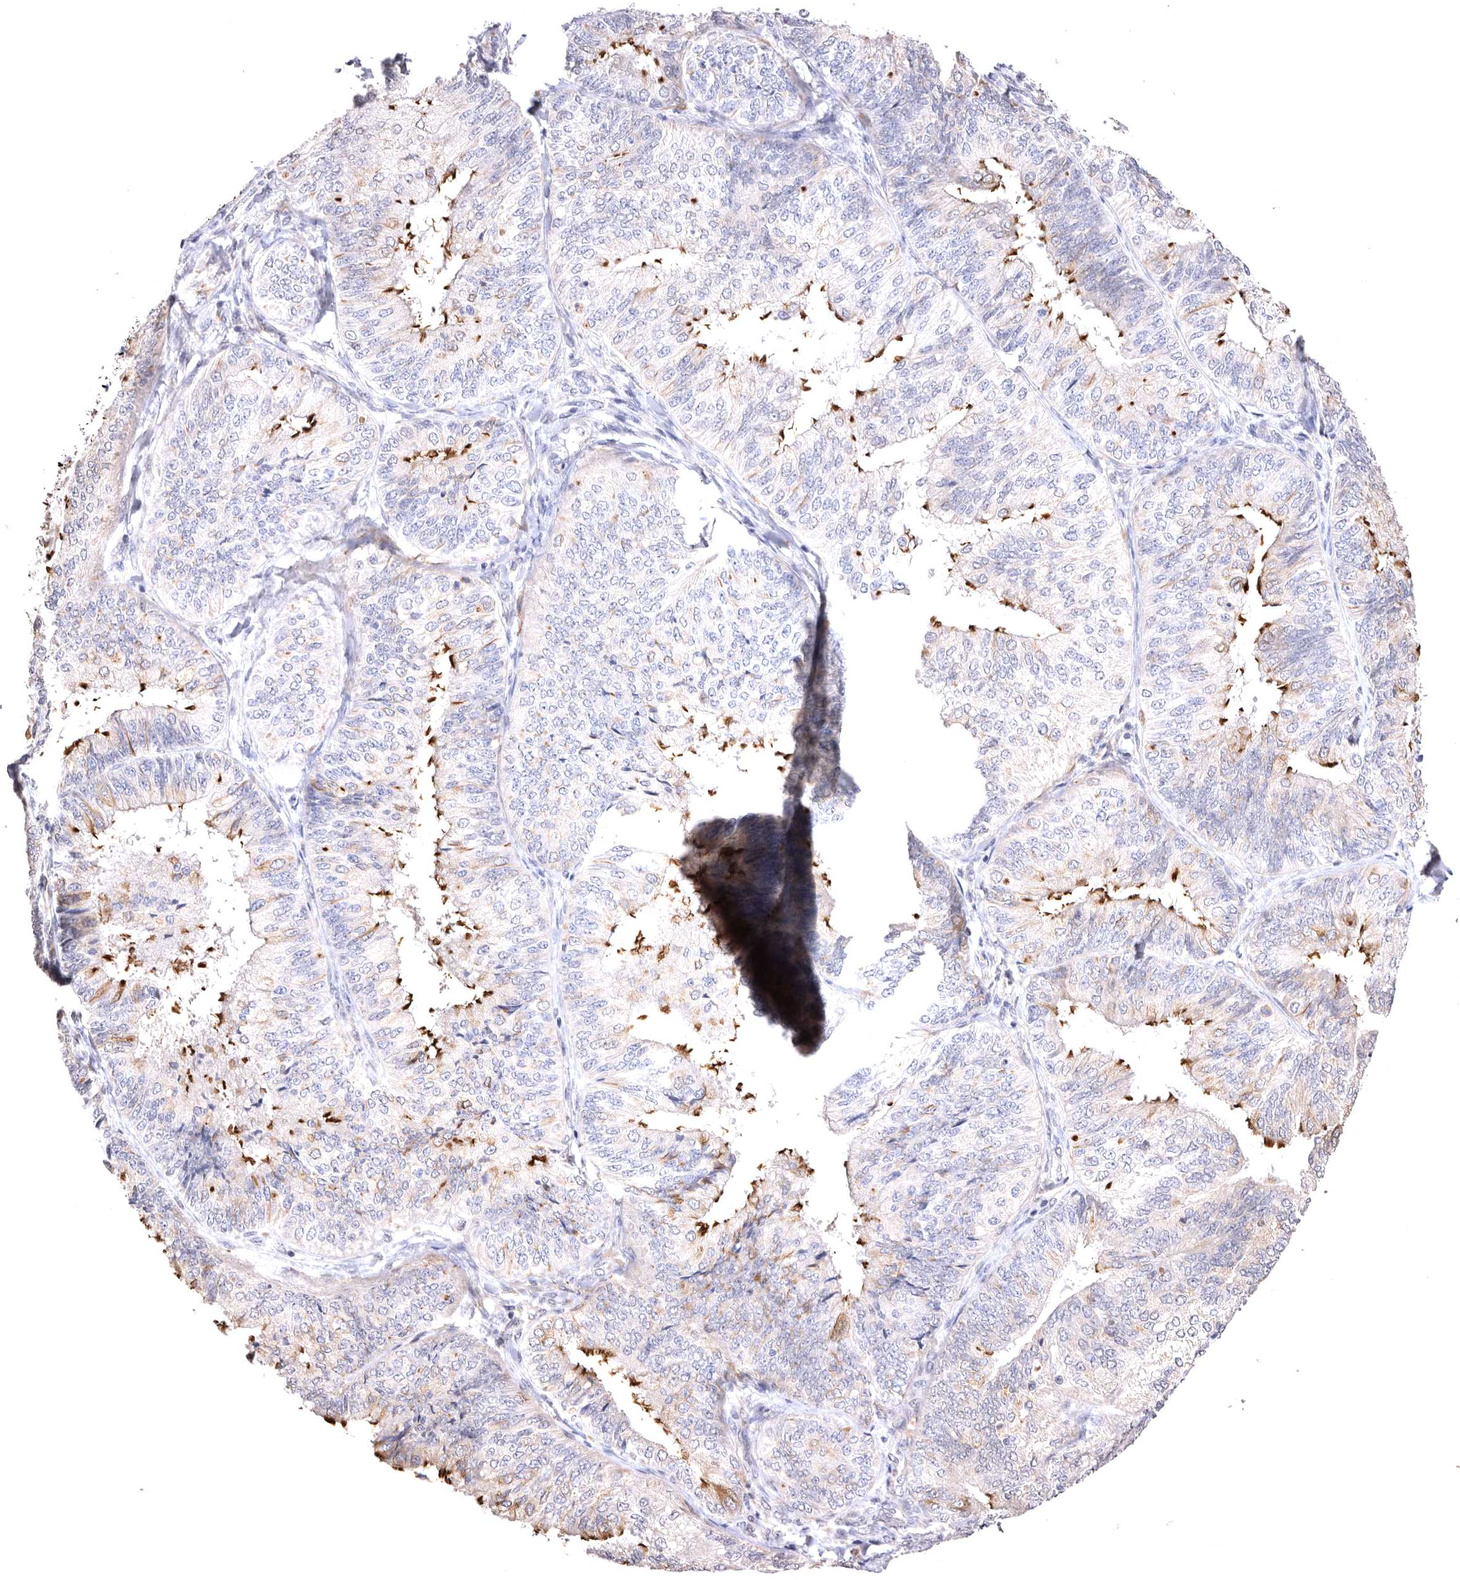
{"staining": {"intensity": "strong", "quantity": "<25%", "location": "cytoplasmic/membranous"}, "tissue": "endometrial cancer", "cell_type": "Tumor cells", "image_type": "cancer", "snomed": [{"axis": "morphology", "description": "Adenocarcinoma, NOS"}, {"axis": "topography", "description": "Endometrium"}], "caption": "This histopathology image reveals immunohistochemistry (IHC) staining of adenocarcinoma (endometrial), with medium strong cytoplasmic/membranous positivity in about <25% of tumor cells.", "gene": "VPS45", "patient": {"sex": "female", "age": 58}}